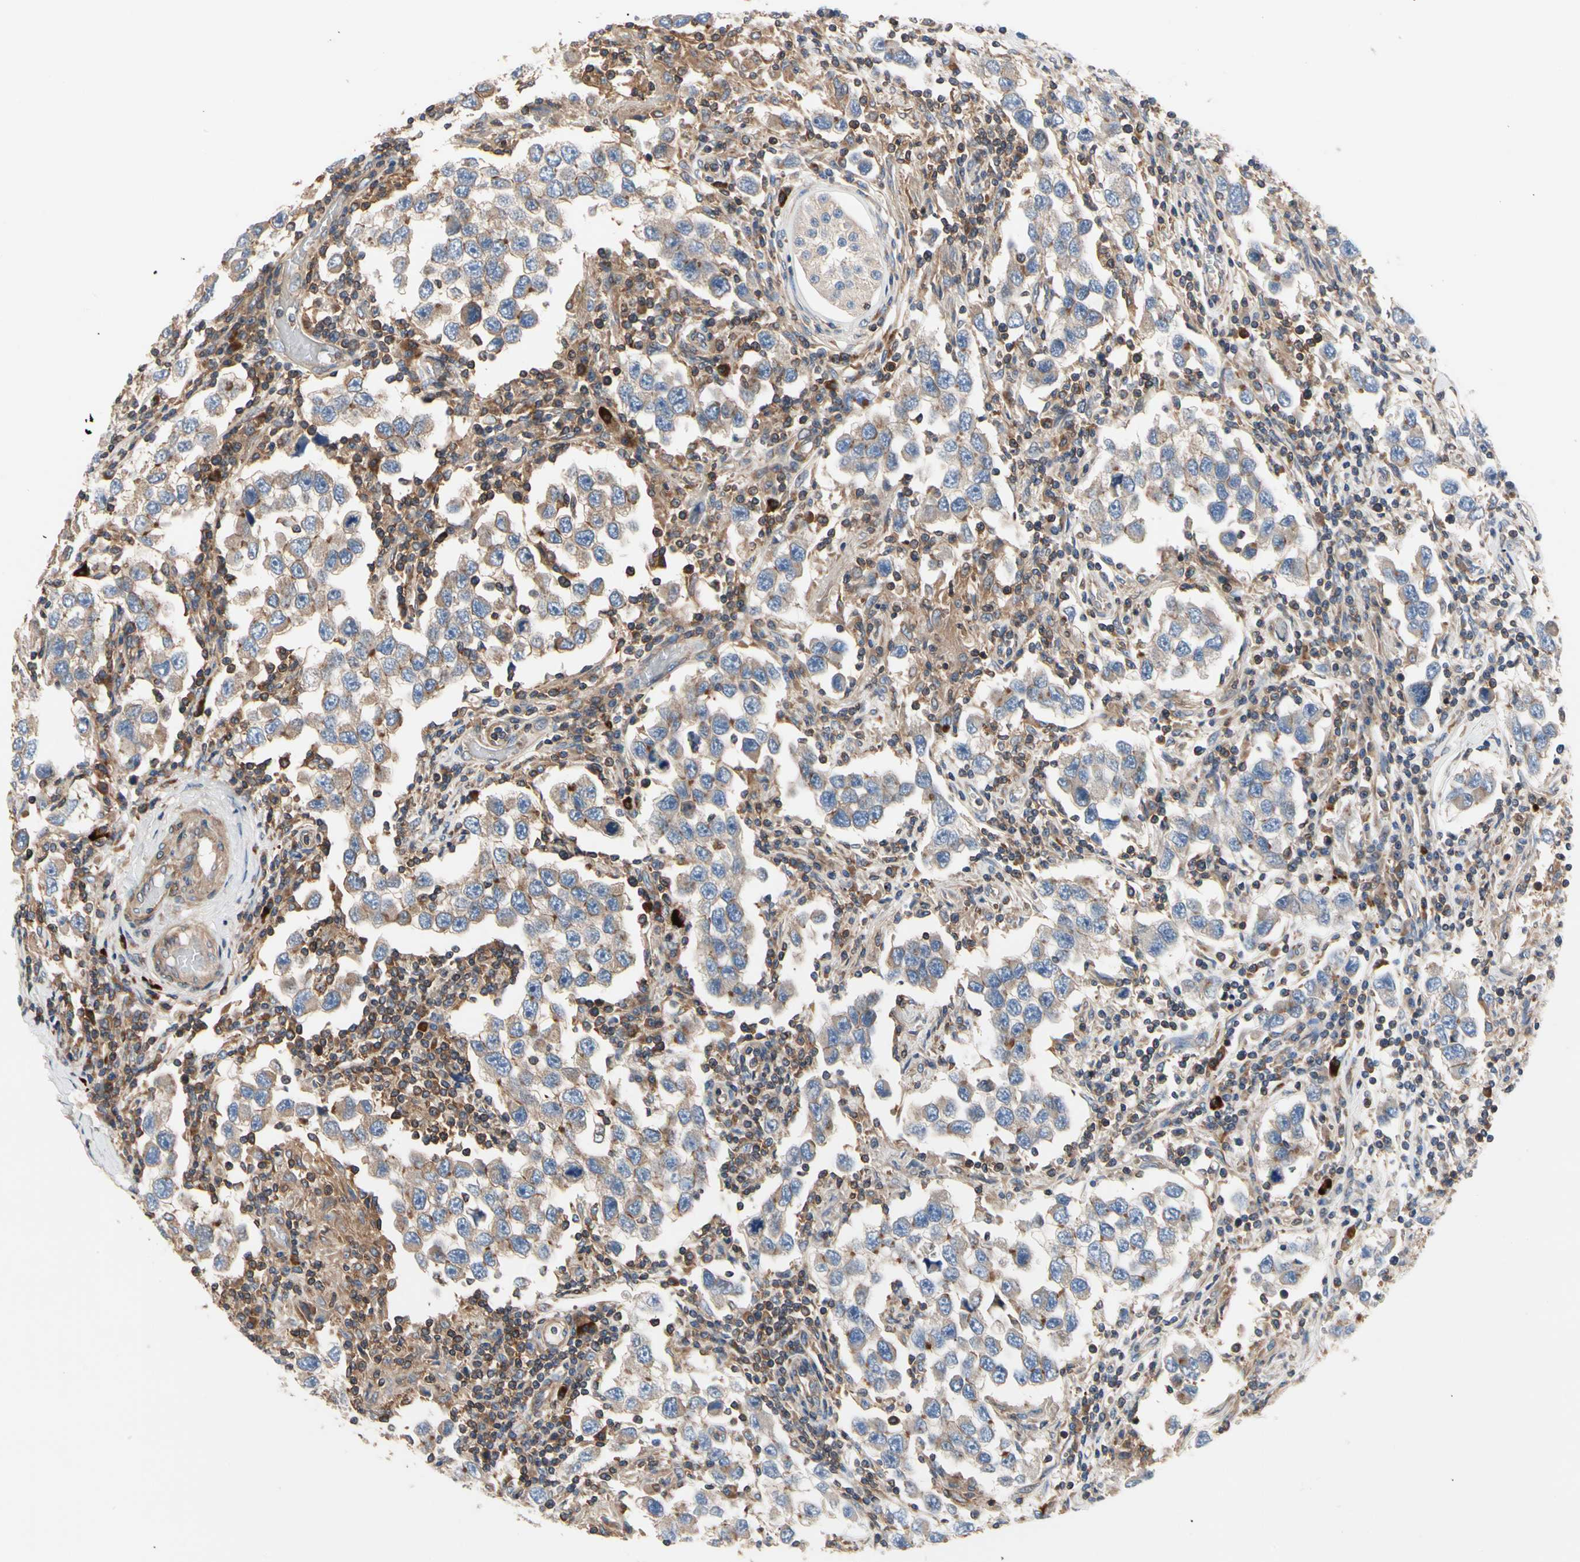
{"staining": {"intensity": "weak", "quantity": "25%-75%", "location": "cytoplasmic/membranous"}, "tissue": "testis cancer", "cell_type": "Tumor cells", "image_type": "cancer", "snomed": [{"axis": "morphology", "description": "Carcinoma, Embryonal, NOS"}, {"axis": "topography", "description": "Testis"}], "caption": "There is low levels of weak cytoplasmic/membranous expression in tumor cells of testis embryonal carcinoma, as demonstrated by immunohistochemical staining (brown color).", "gene": "ROCK1", "patient": {"sex": "male", "age": 21}}